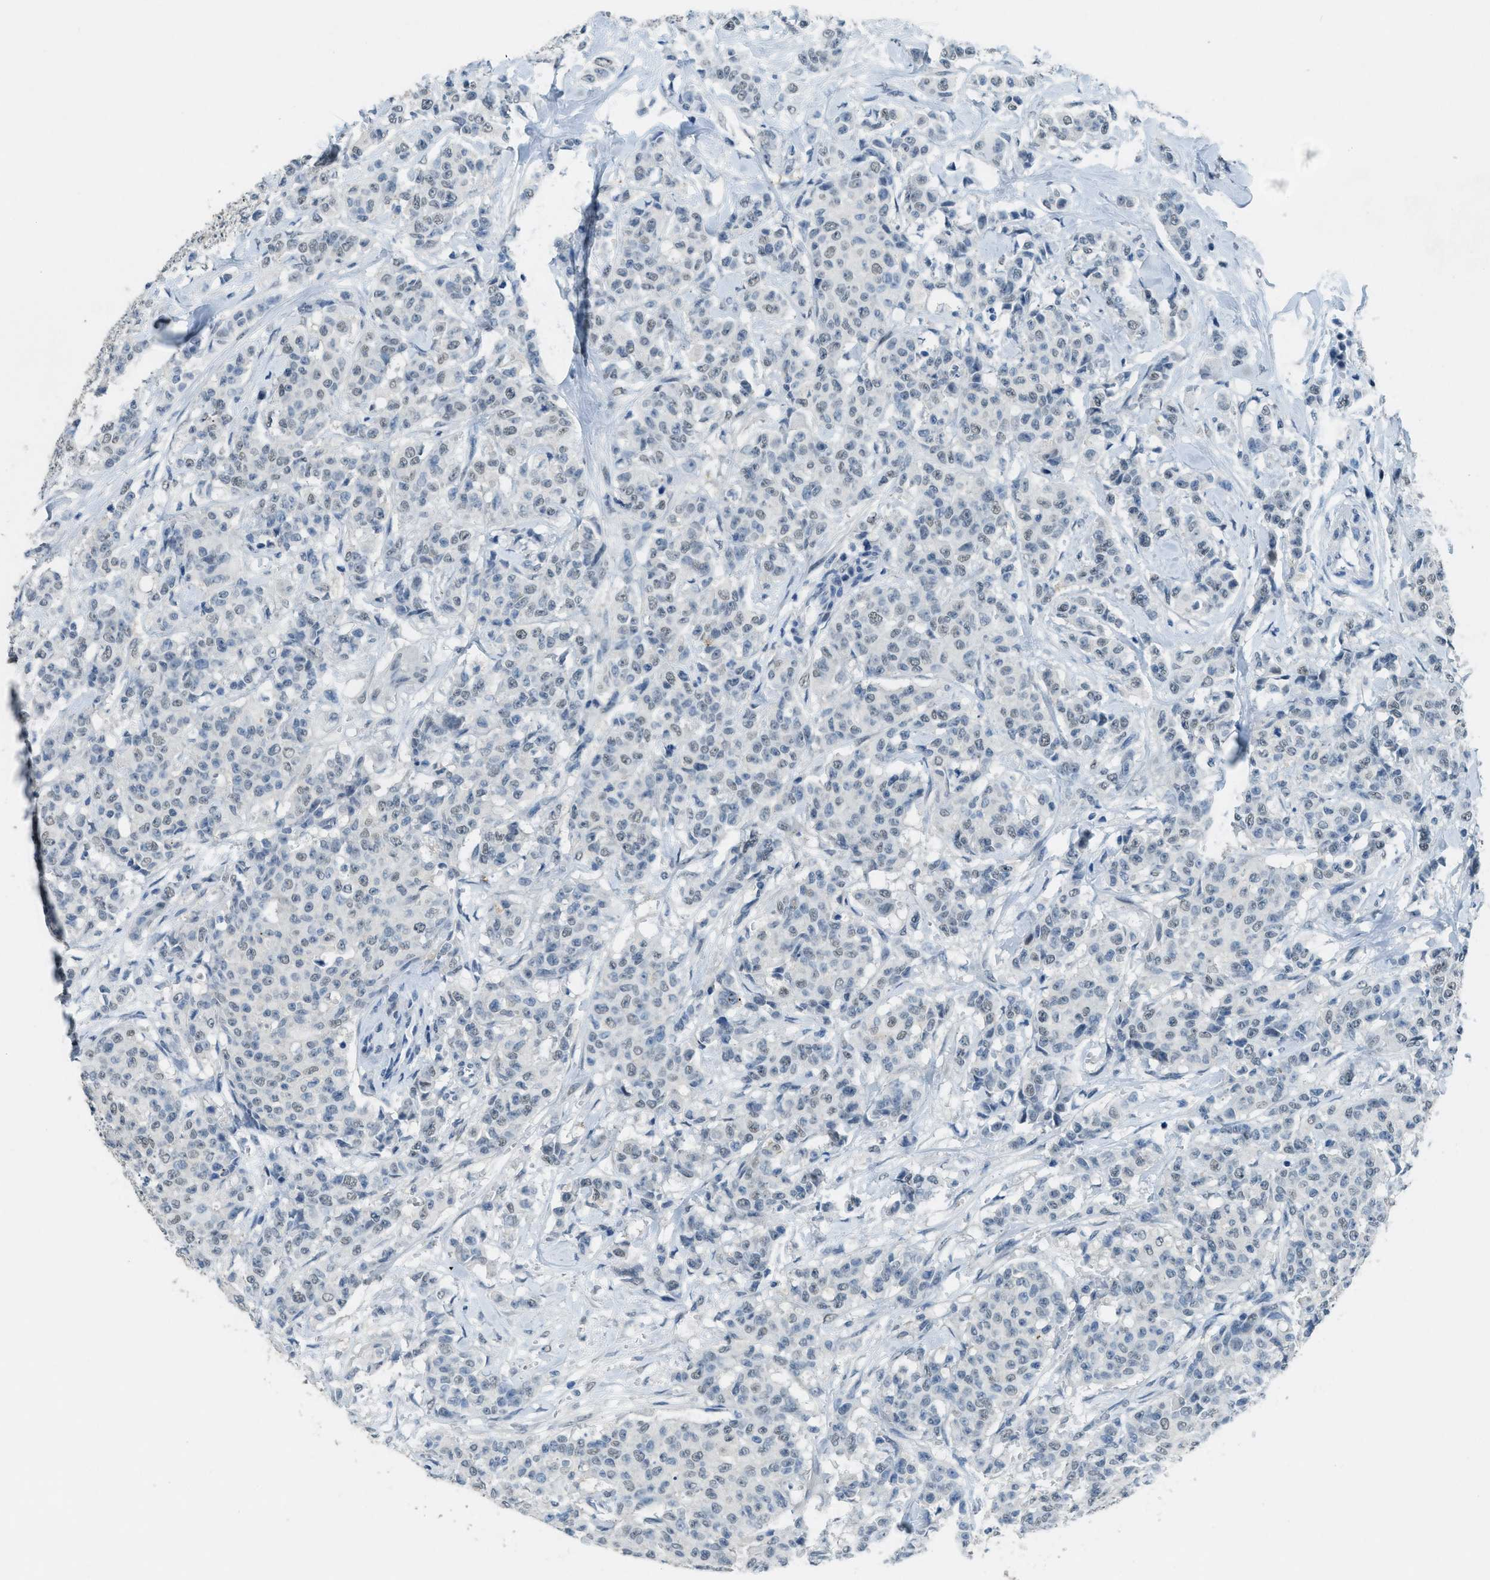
{"staining": {"intensity": "weak", "quantity": "25%-75%", "location": "nuclear"}, "tissue": "breast cancer", "cell_type": "Tumor cells", "image_type": "cancer", "snomed": [{"axis": "morphology", "description": "Normal tissue, NOS"}, {"axis": "morphology", "description": "Duct carcinoma"}, {"axis": "topography", "description": "Breast"}], "caption": "Protein analysis of breast cancer tissue reveals weak nuclear positivity in about 25%-75% of tumor cells.", "gene": "TTC13", "patient": {"sex": "female", "age": 40}}